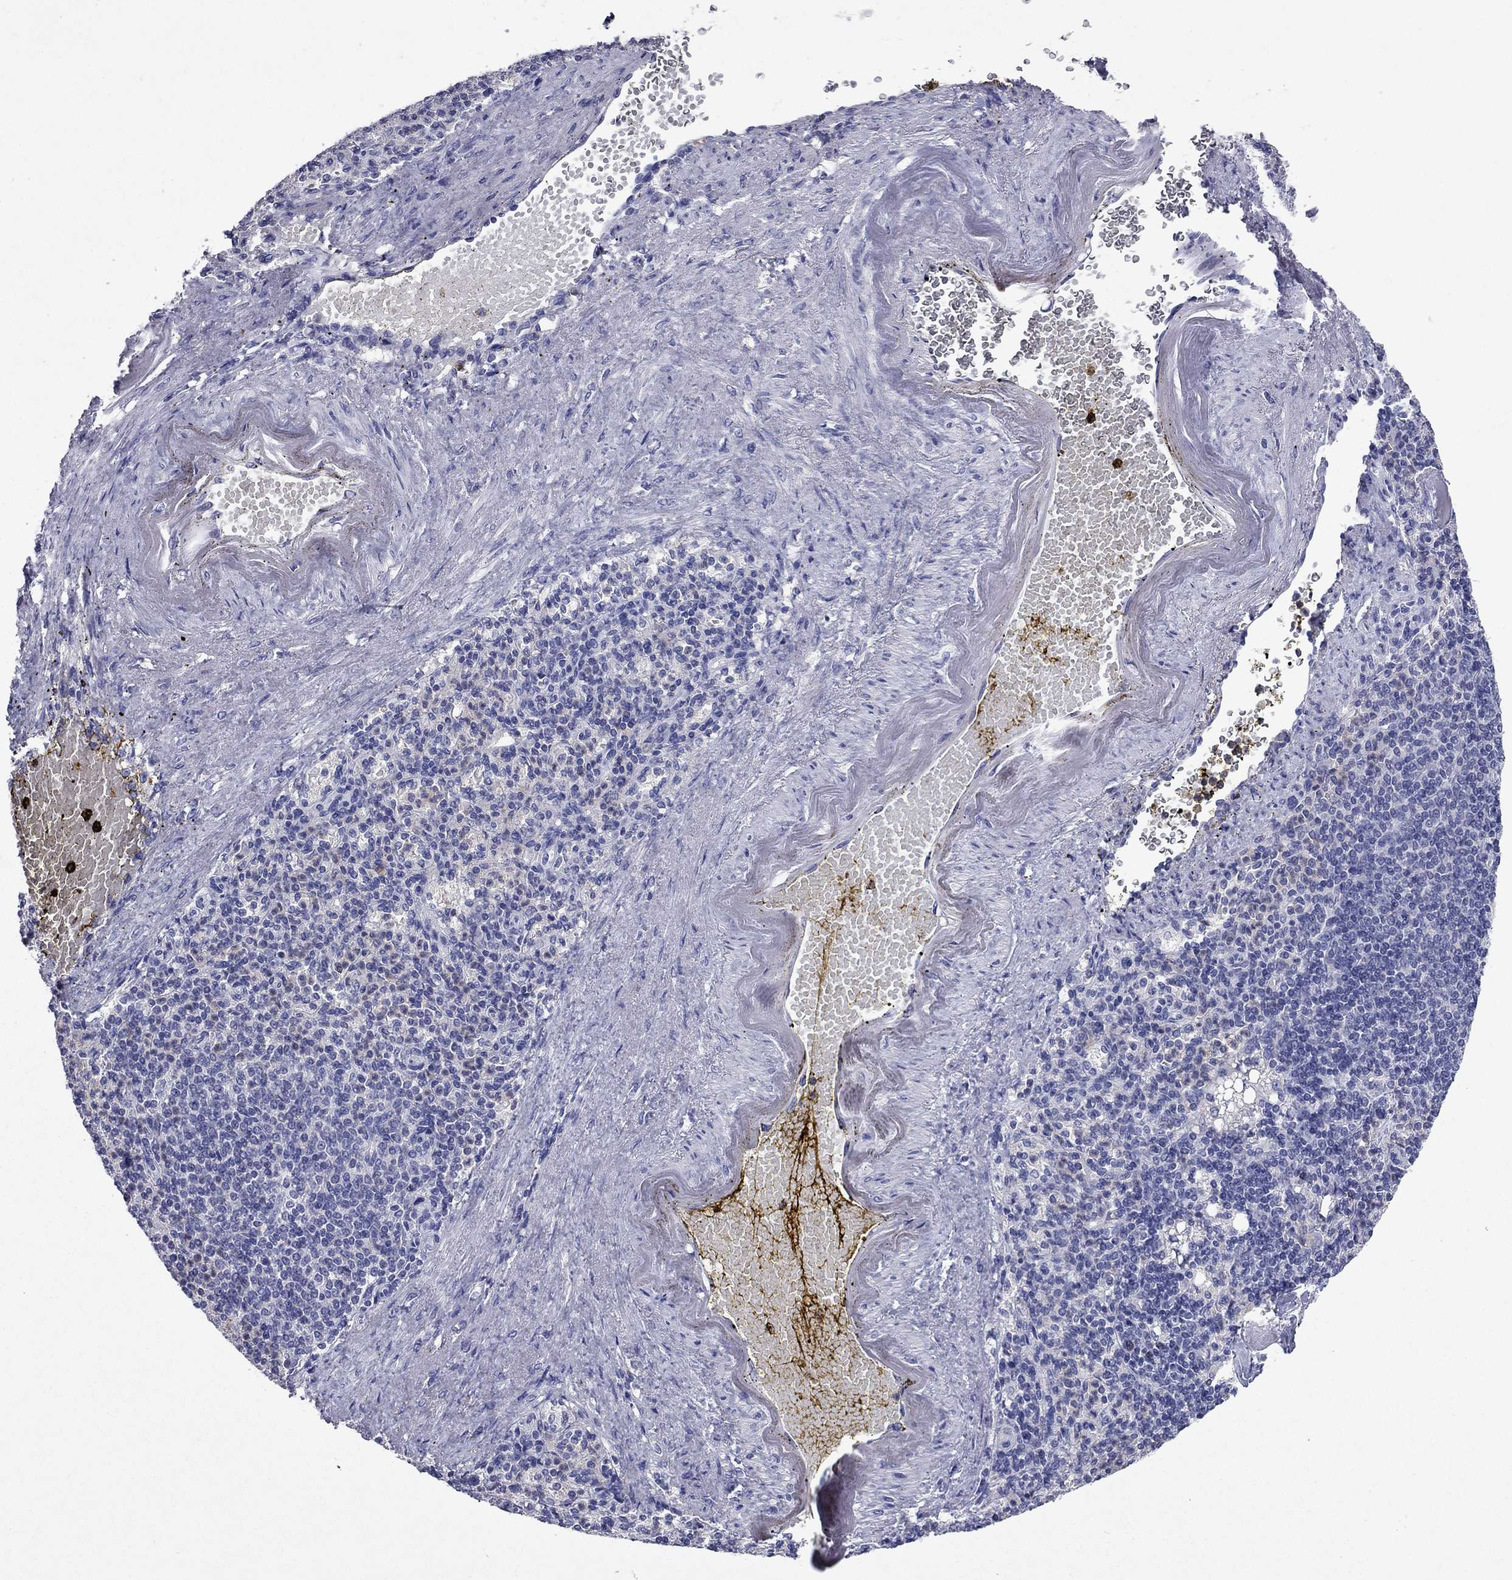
{"staining": {"intensity": "negative", "quantity": "none", "location": "none"}, "tissue": "spleen", "cell_type": "Cells in red pulp", "image_type": "normal", "snomed": [{"axis": "morphology", "description": "Normal tissue, NOS"}, {"axis": "topography", "description": "Spleen"}], "caption": "Micrograph shows no protein expression in cells in red pulp of benign spleen.", "gene": "CFAP119", "patient": {"sex": "female", "age": 74}}